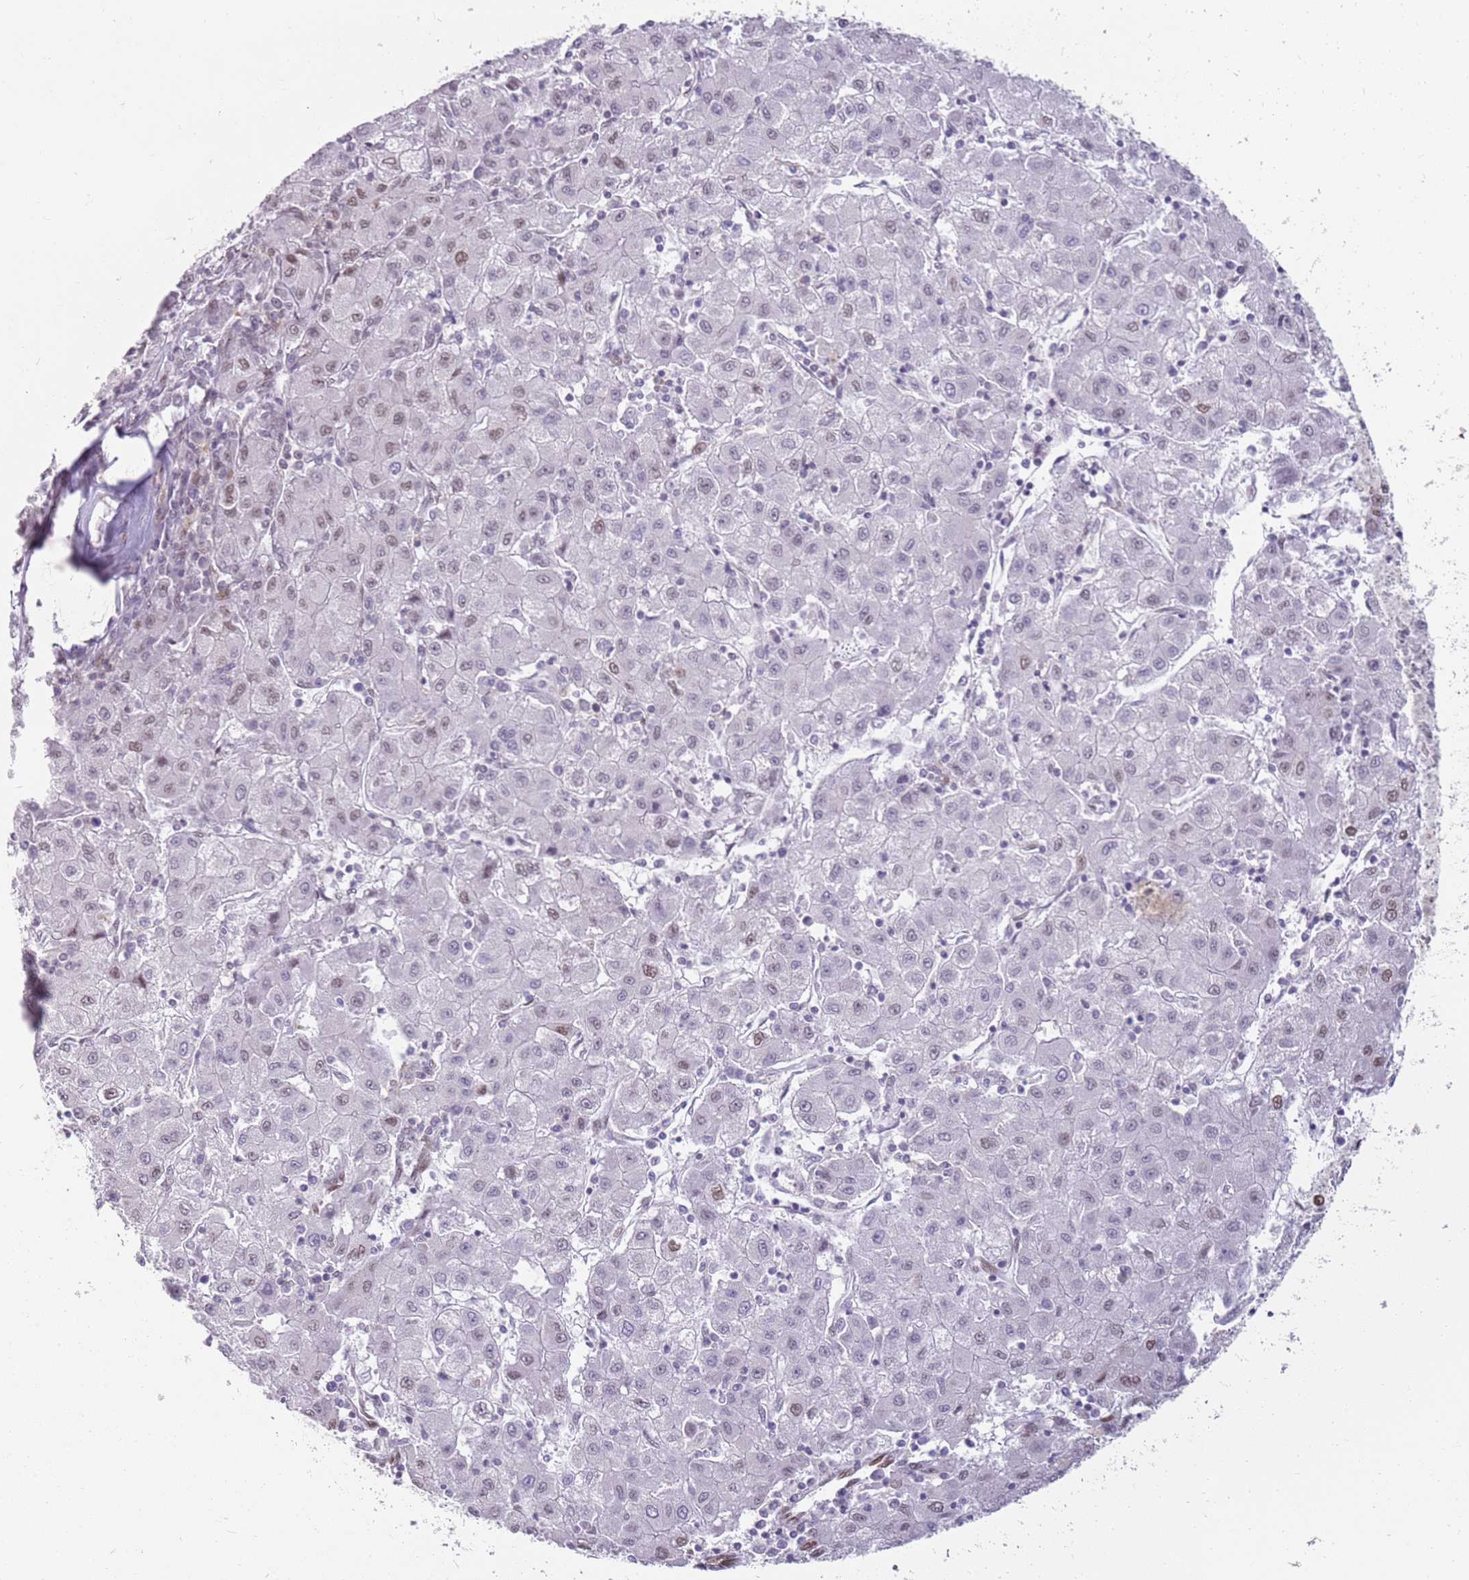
{"staining": {"intensity": "moderate", "quantity": "<25%", "location": "nuclear"}, "tissue": "liver cancer", "cell_type": "Tumor cells", "image_type": "cancer", "snomed": [{"axis": "morphology", "description": "Carcinoma, Hepatocellular, NOS"}, {"axis": "topography", "description": "Liver"}], "caption": "An image showing moderate nuclear positivity in about <25% of tumor cells in liver cancer, as visualized by brown immunohistochemical staining.", "gene": "PHC2", "patient": {"sex": "male", "age": 72}}